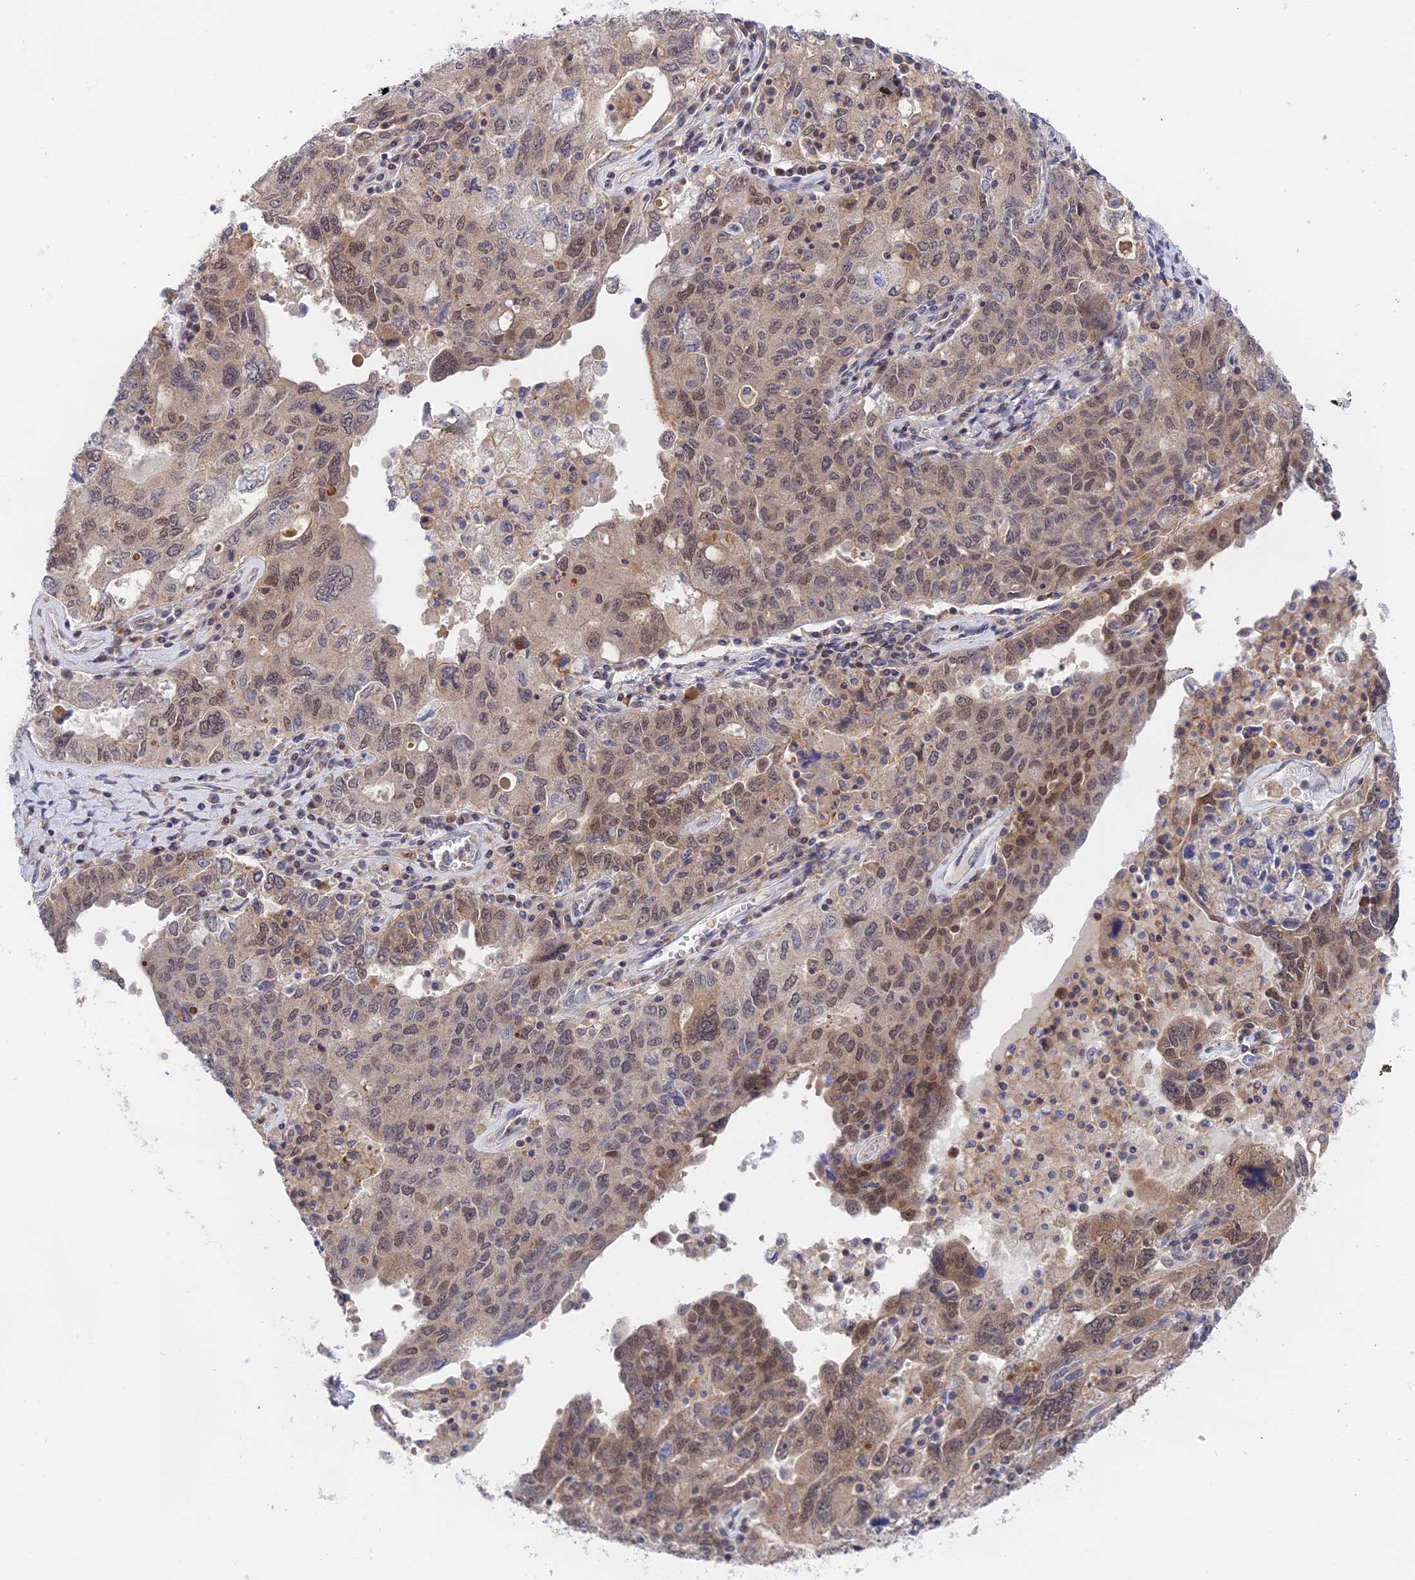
{"staining": {"intensity": "moderate", "quantity": "25%-75%", "location": "nuclear"}, "tissue": "ovarian cancer", "cell_type": "Tumor cells", "image_type": "cancer", "snomed": [{"axis": "morphology", "description": "Carcinoma, endometroid"}, {"axis": "topography", "description": "Ovary"}], "caption": "This is an image of IHC staining of ovarian endometroid carcinoma, which shows moderate expression in the nuclear of tumor cells.", "gene": "TCEA1", "patient": {"sex": "female", "age": 62}}